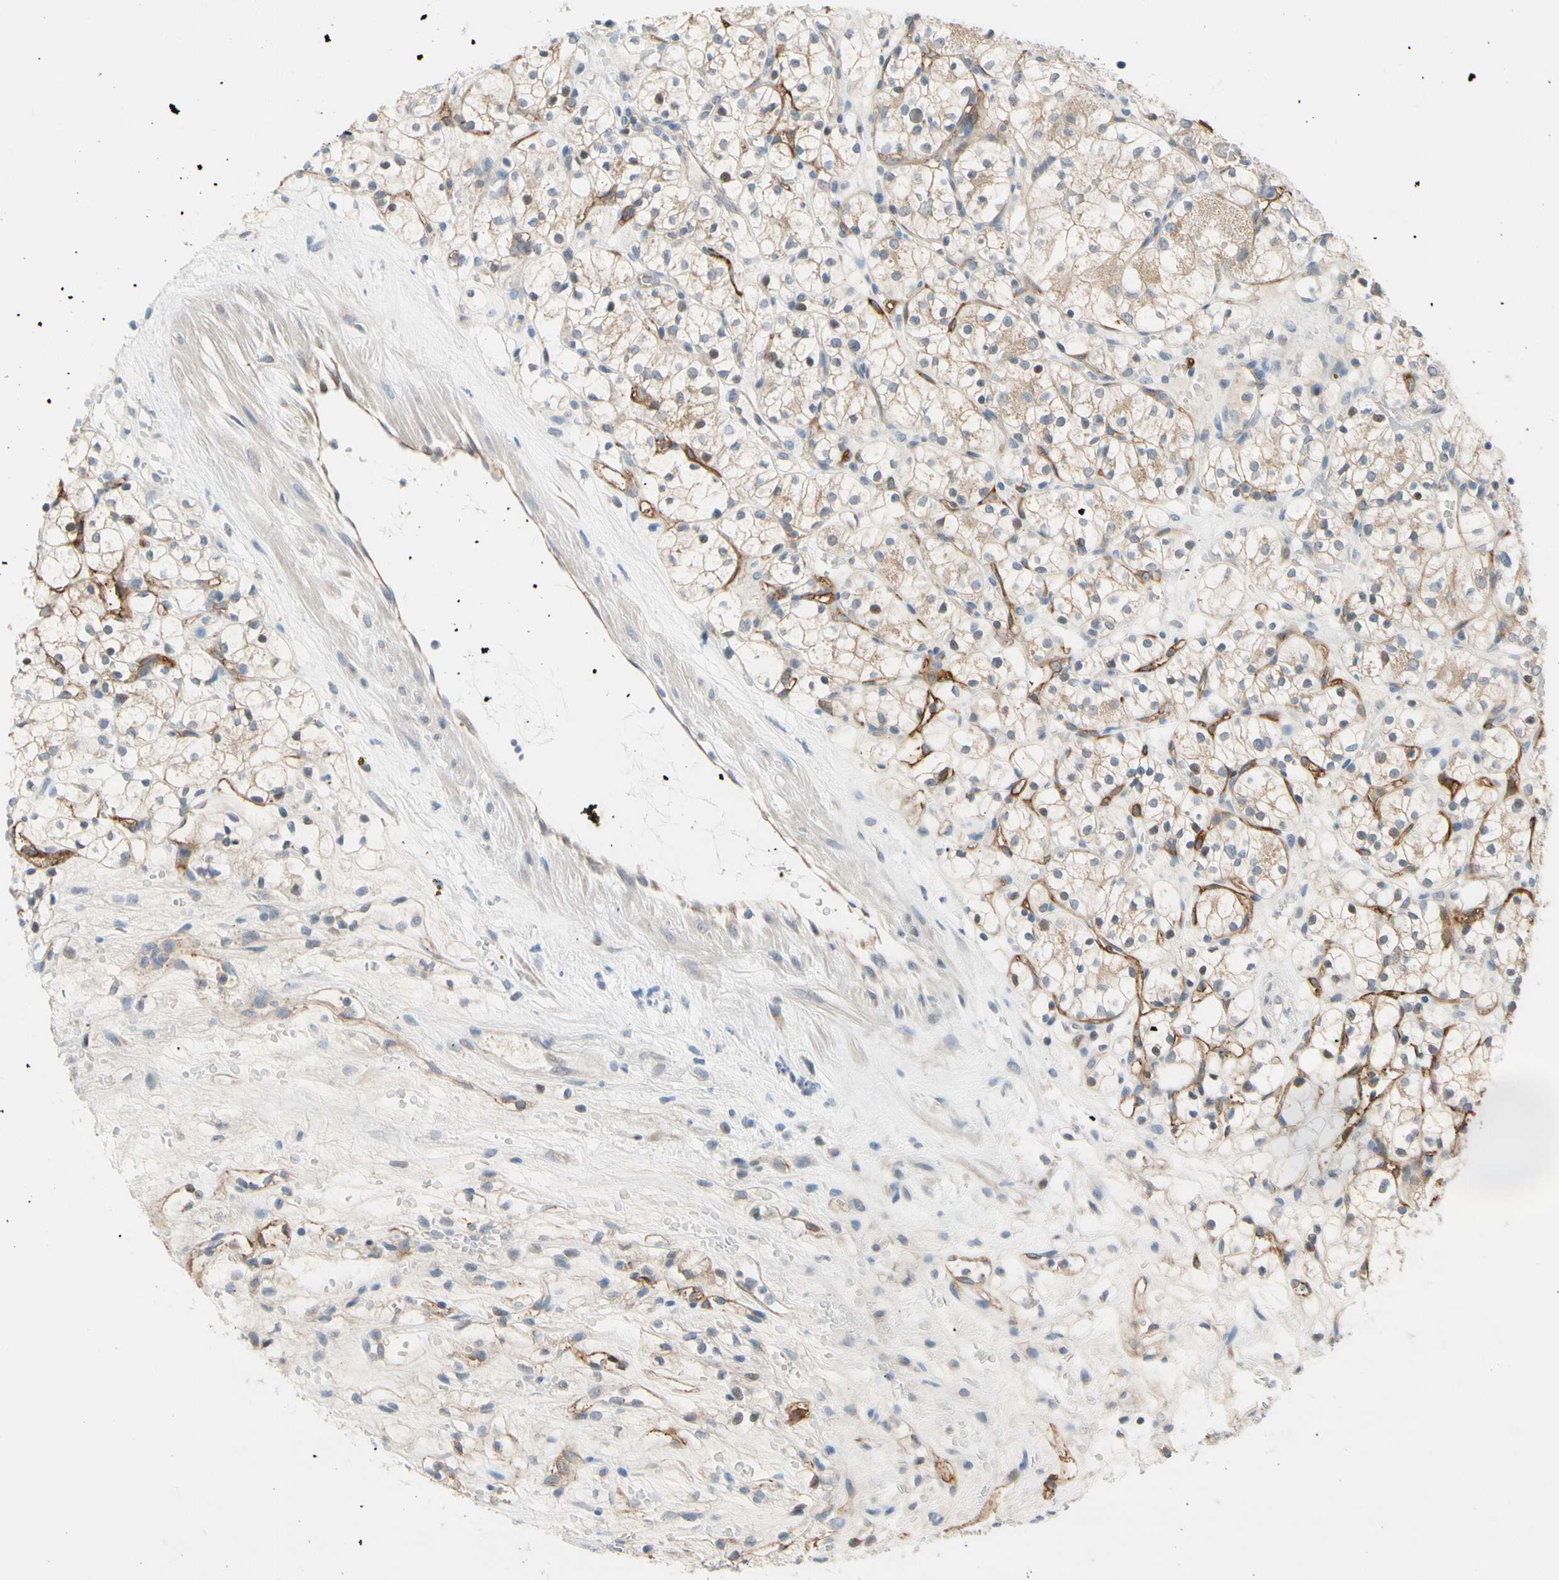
{"staining": {"intensity": "moderate", "quantity": ">75%", "location": "cytoplasmic/membranous"}, "tissue": "renal cancer", "cell_type": "Tumor cells", "image_type": "cancer", "snomed": [{"axis": "morphology", "description": "Adenocarcinoma, NOS"}, {"axis": "topography", "description": "Kidney"}], "caption": "Immunohistochemical staining of human renal adenocarcinoma exhibits medium levels of moderate cytoplasmic/membranous staining in about >75% of tumor cells.", "gene": "CFAP36", "patient": {"sex": "female", "age": 60}}